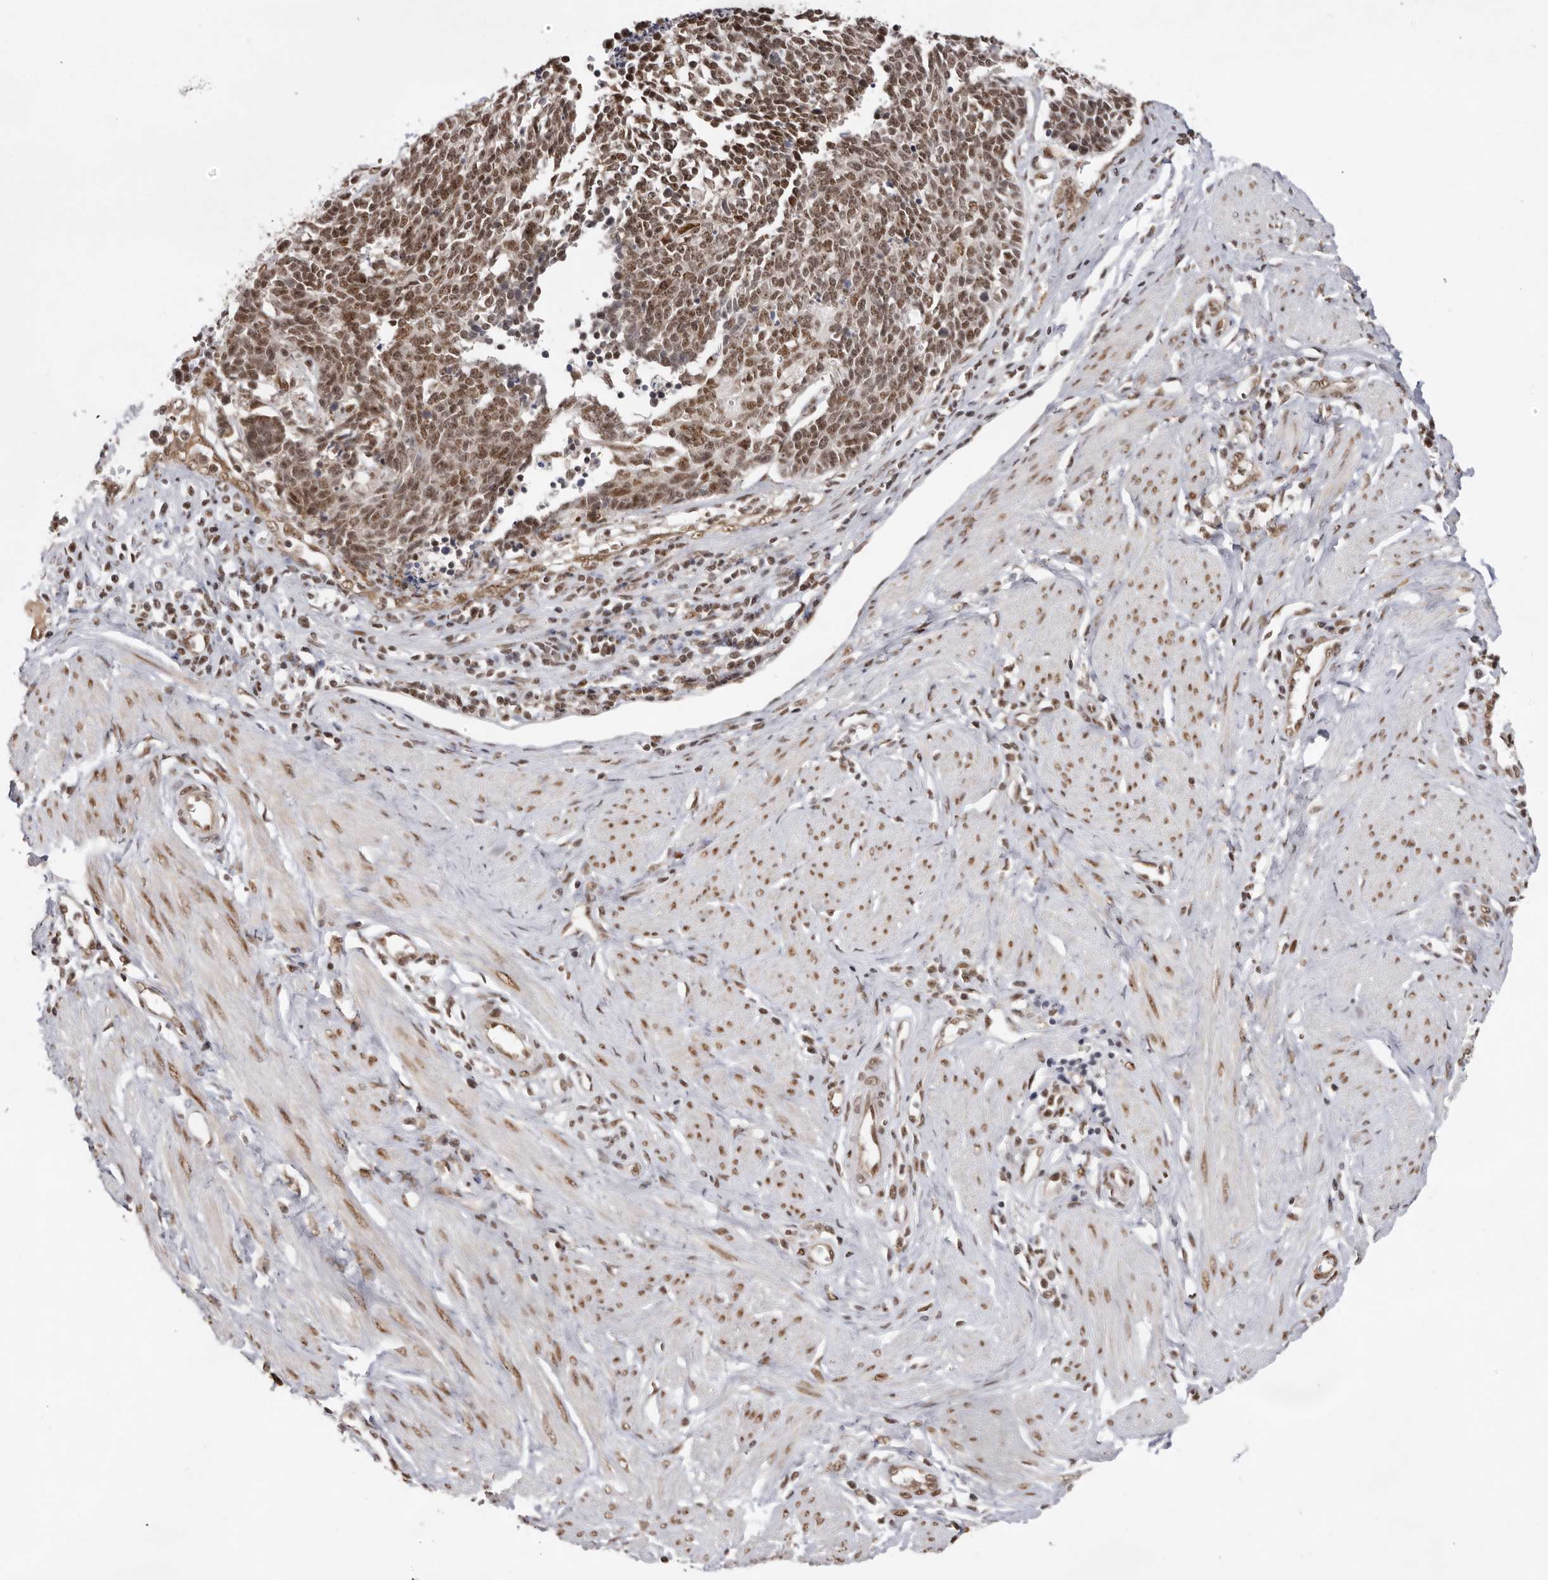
{"staining": {"intensity": "moderate", "quantity": ">75%", "location": "nuclear"}, "tissue": "cervical cancer", "cell_type": "Tumor cells", "image_type": "cancer", "snomed": [{"axis": "morphology", "description": "Normal tissue, NOS"}, {"axis": "morphology", "description": "Squamous cell carcinoma, NOS"}, {"axis": "topography", "description": "Cervix"}], "caption": "Immunohistochemical staining of cervical cancer (squamous cell carcinoma) exhibits moderate nuclear protein positivity in approximately >75% of tumor cells.", "gene": "CHTOP", "patient": {"sex": "female", "age": 35}}